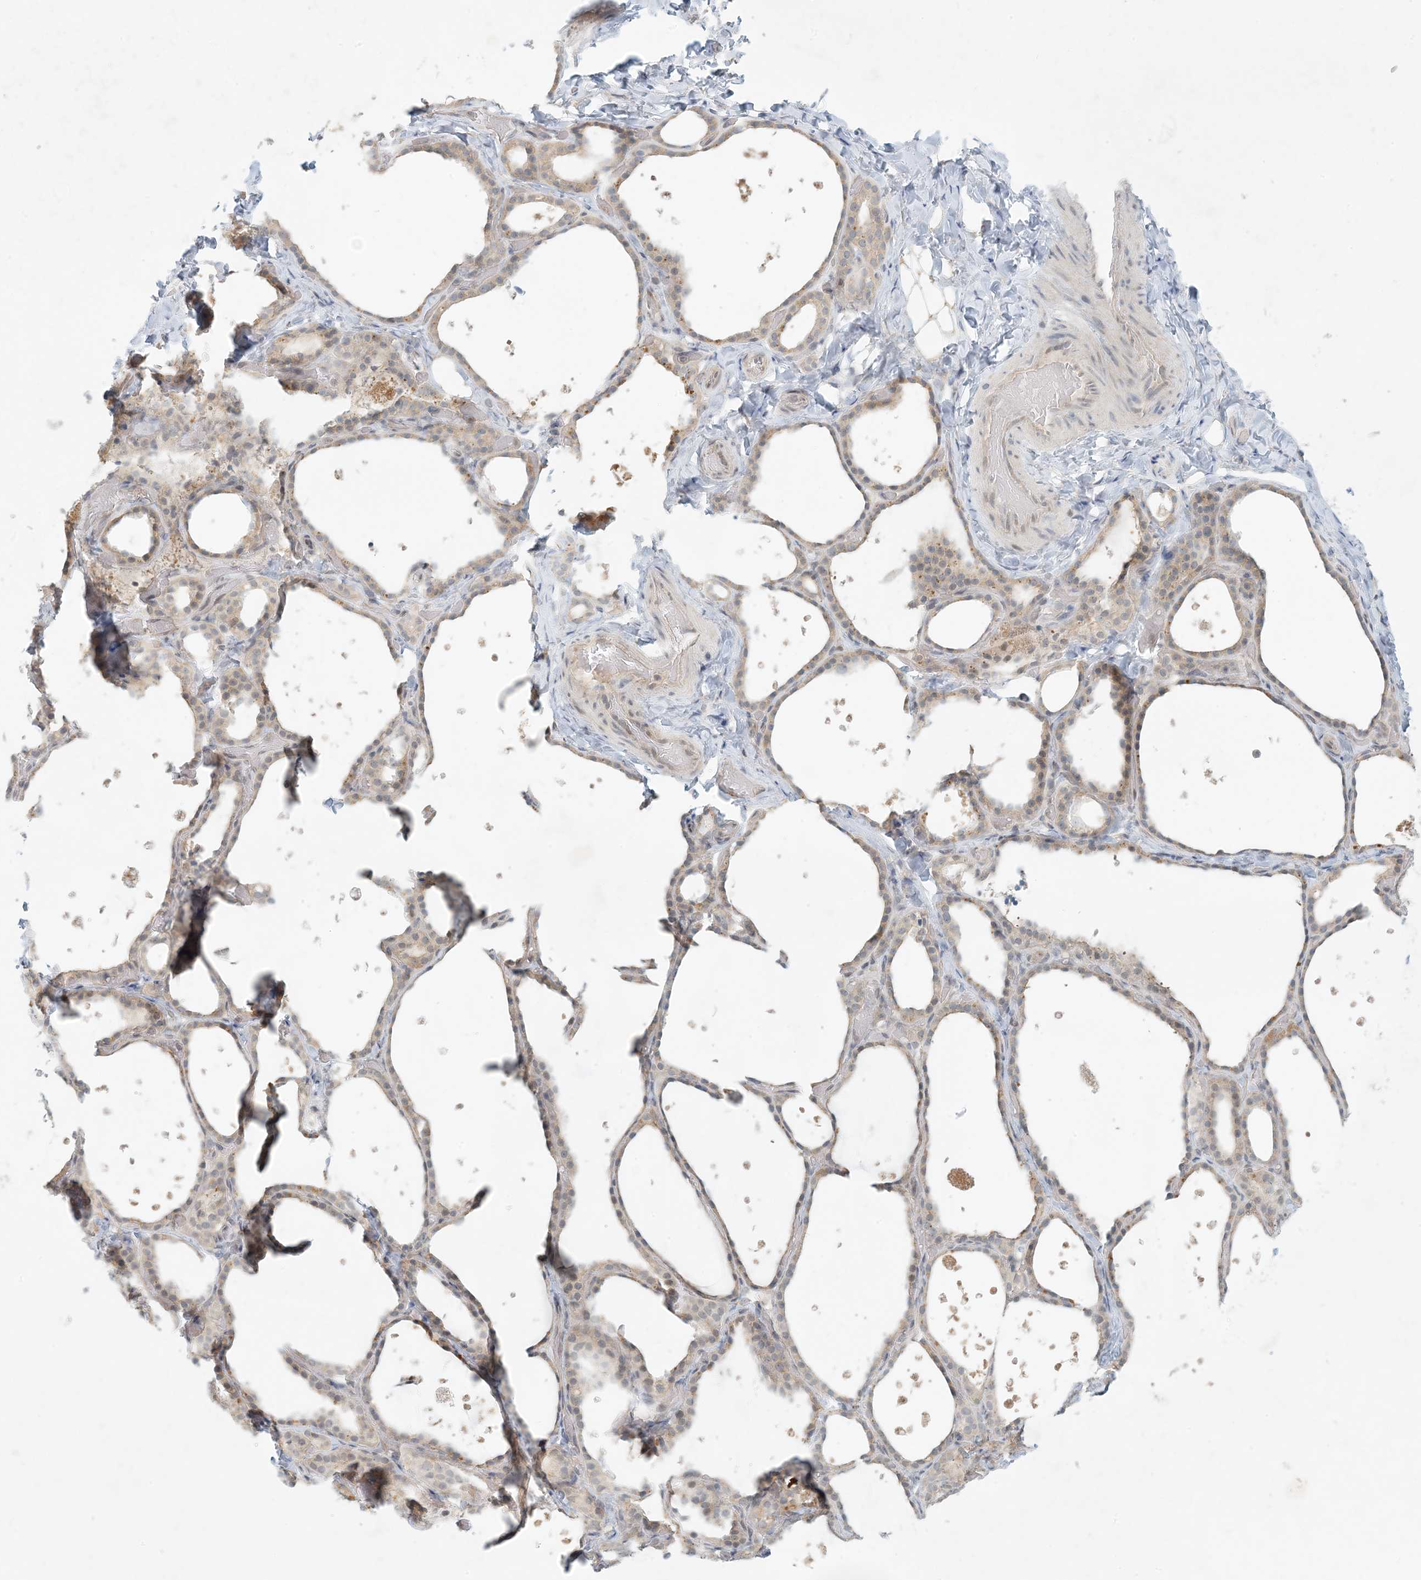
{"staining": {"intensity": "moderate", "quantity": "<25%", "location": "cytoplasmic/membranous"}, "tissue": "thyroid gland", "cell_type": "Glandular cells", "image_type": "normal", "snomed": [{"axis": "morphology", "description": "Normal tissue, NOS"}, {"axis": "topography", "description": "Thyroid gland"}], "caption": "Protein staining of normal thyroid gland demonstrates moderate cytoplasmic/membranous positivity in about <25% of glandular cells.", "gene": "OBI1", "patient": {"sex": "female", "age": 44}}